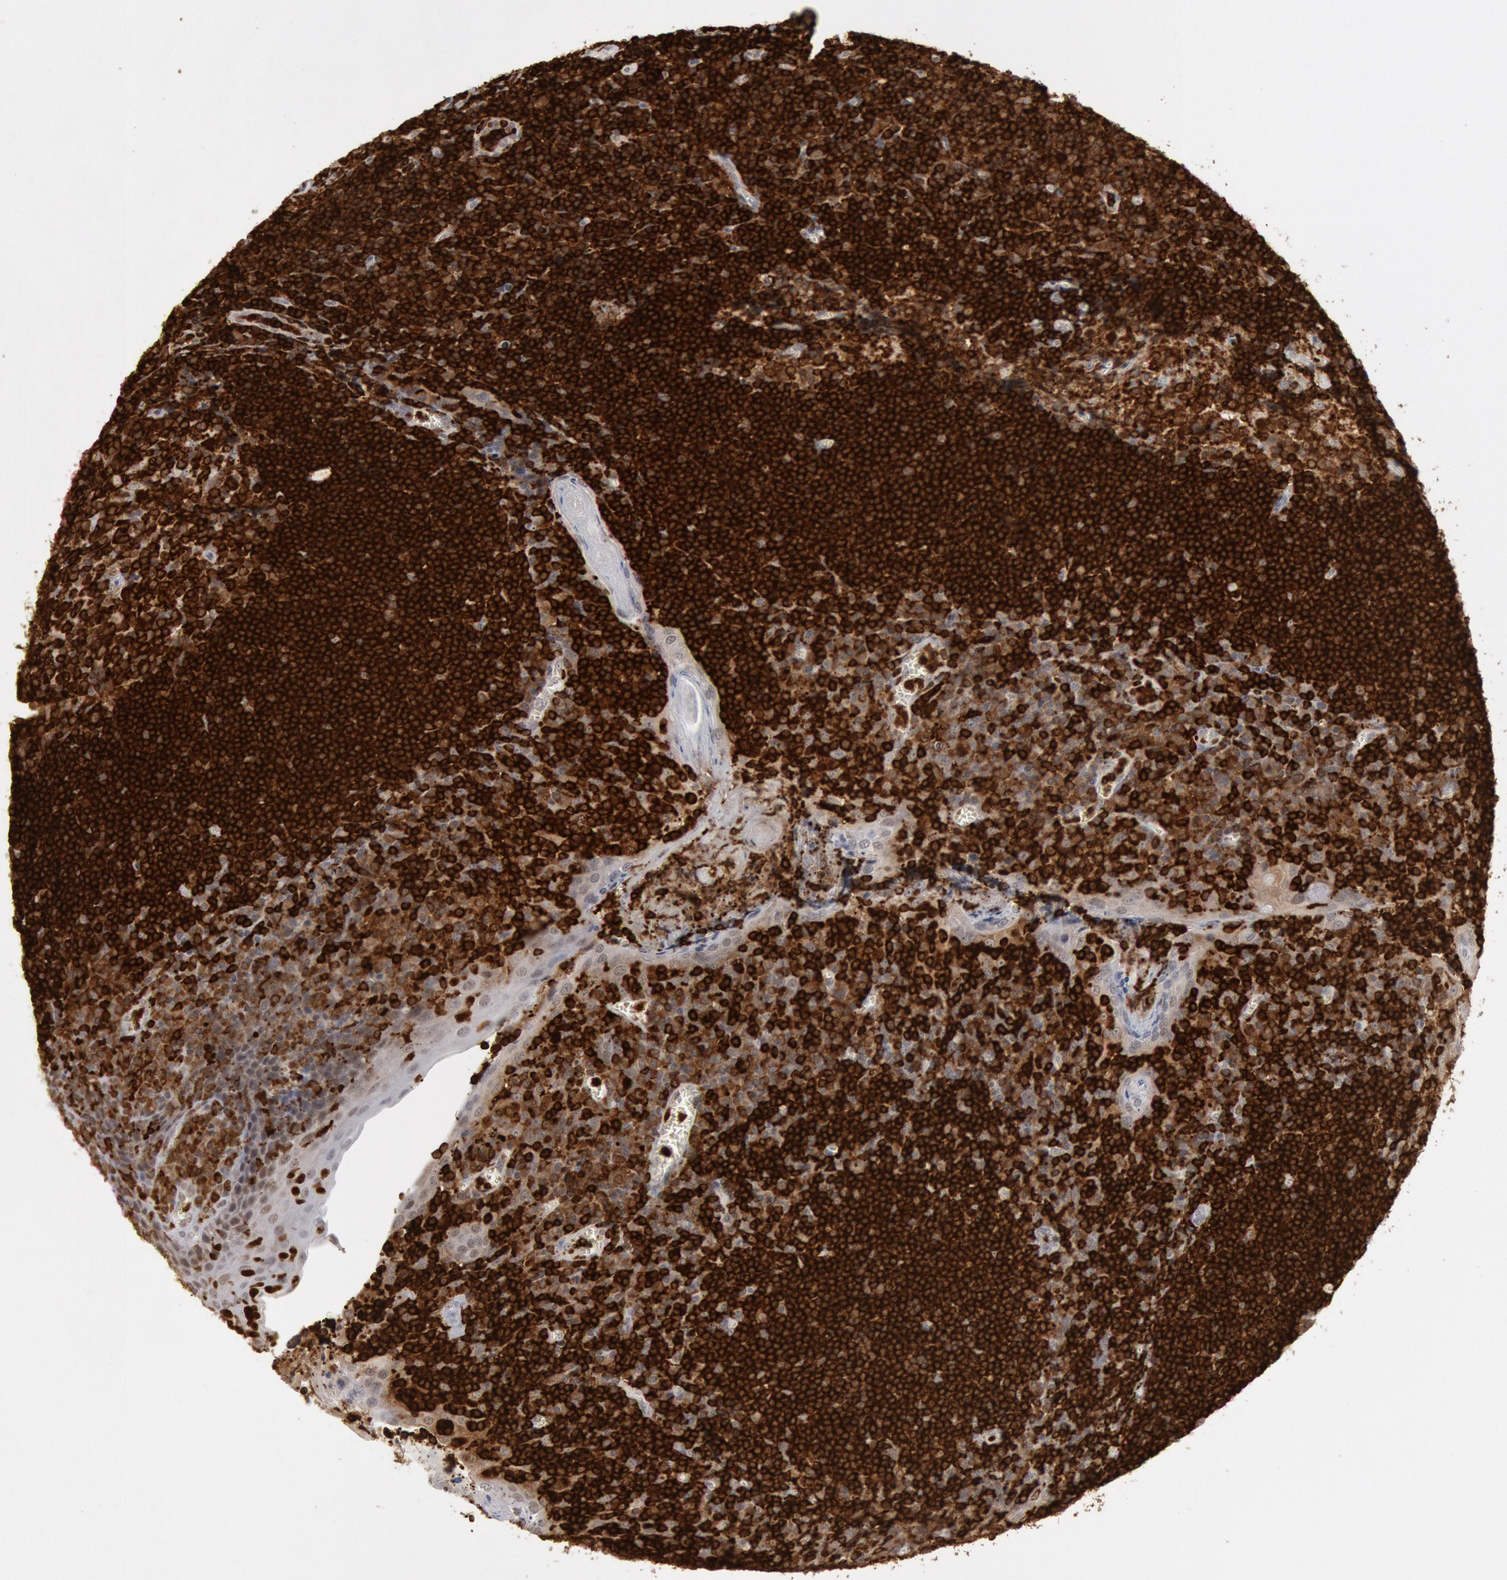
{"staining": {"intensity": "strong", "quantity": ">75%", "location": "cytoplasmic/membranous"}, "tissue": "tonsil", "cell_type": "Germinal center cells", "image_type": "normal", "snomed": [{"axis": "morphology", "description": "Normal tissue, NOS"}, {"axis": "topography", "description": "Tonsil"}], "caption": "Immunohistochemistry (IHC) micrograph of unremarkable human tonsil stained for a protein (brown), which reveals high levels of strong cytoplasmic/membranous positivity in about >75% of germinal center cells.", "gene": "PTPN6", "patient": {"sex": "male", "age": 20}}